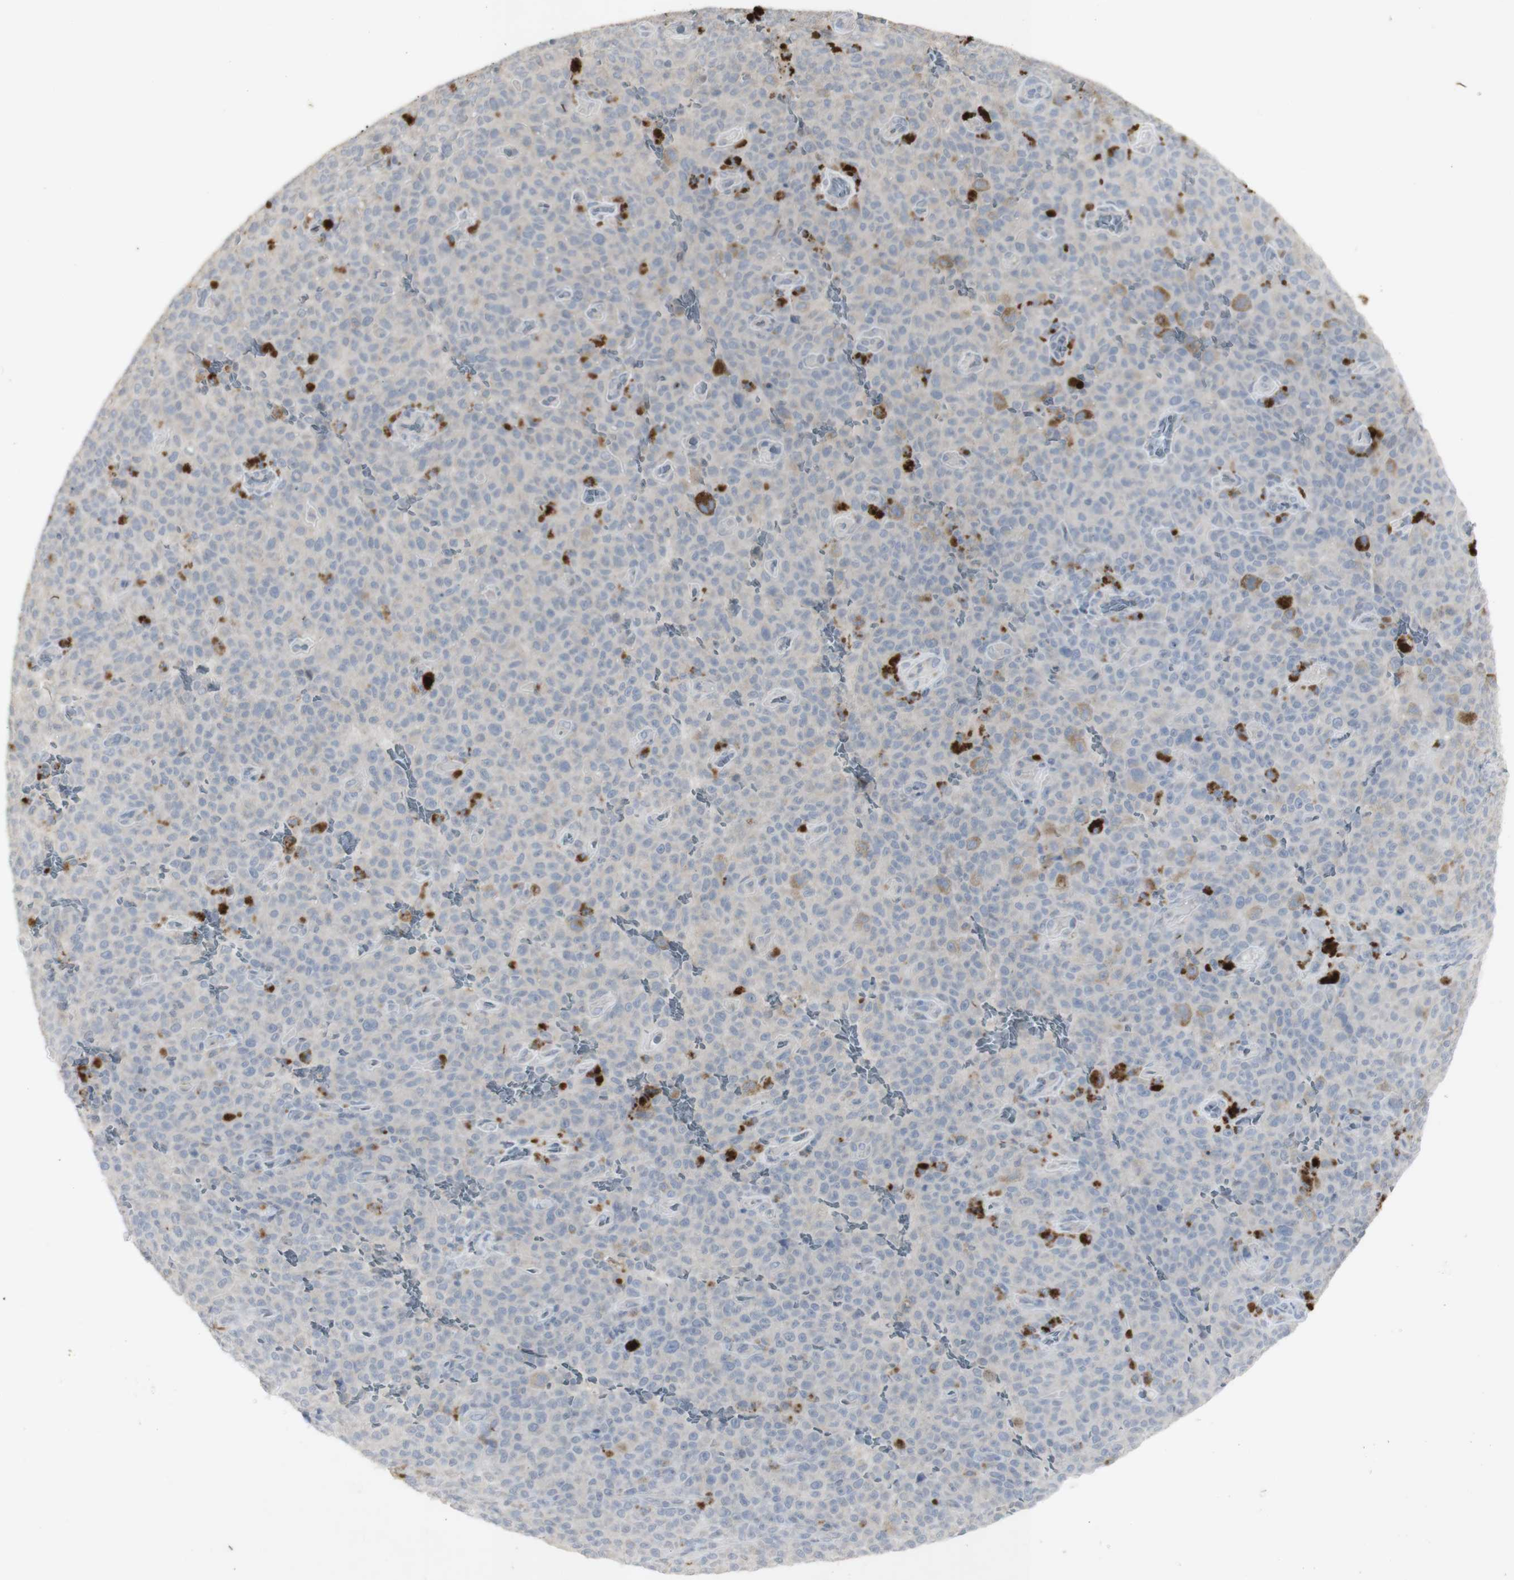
{"staining": {"intensity": "weak", "quantity": "25%-75%", "location": "cytoplasmic/membranous"}, "tissue": "melanoma", "cell_type": "Tumor cells", "image_type": "cancer", "snomed": [{"axis": "morphology", "description": "Malignant melanoma, NOS"}, {"axis": "topography", "description": "Skin"}], "caption": "Tumor cells show low levels of weak cytoplasmic/membranous expression in approximately 25%-75% of cells in malignant melanoma.", "gene": "INS", "patient": {"sex": "female", "age": 82}}